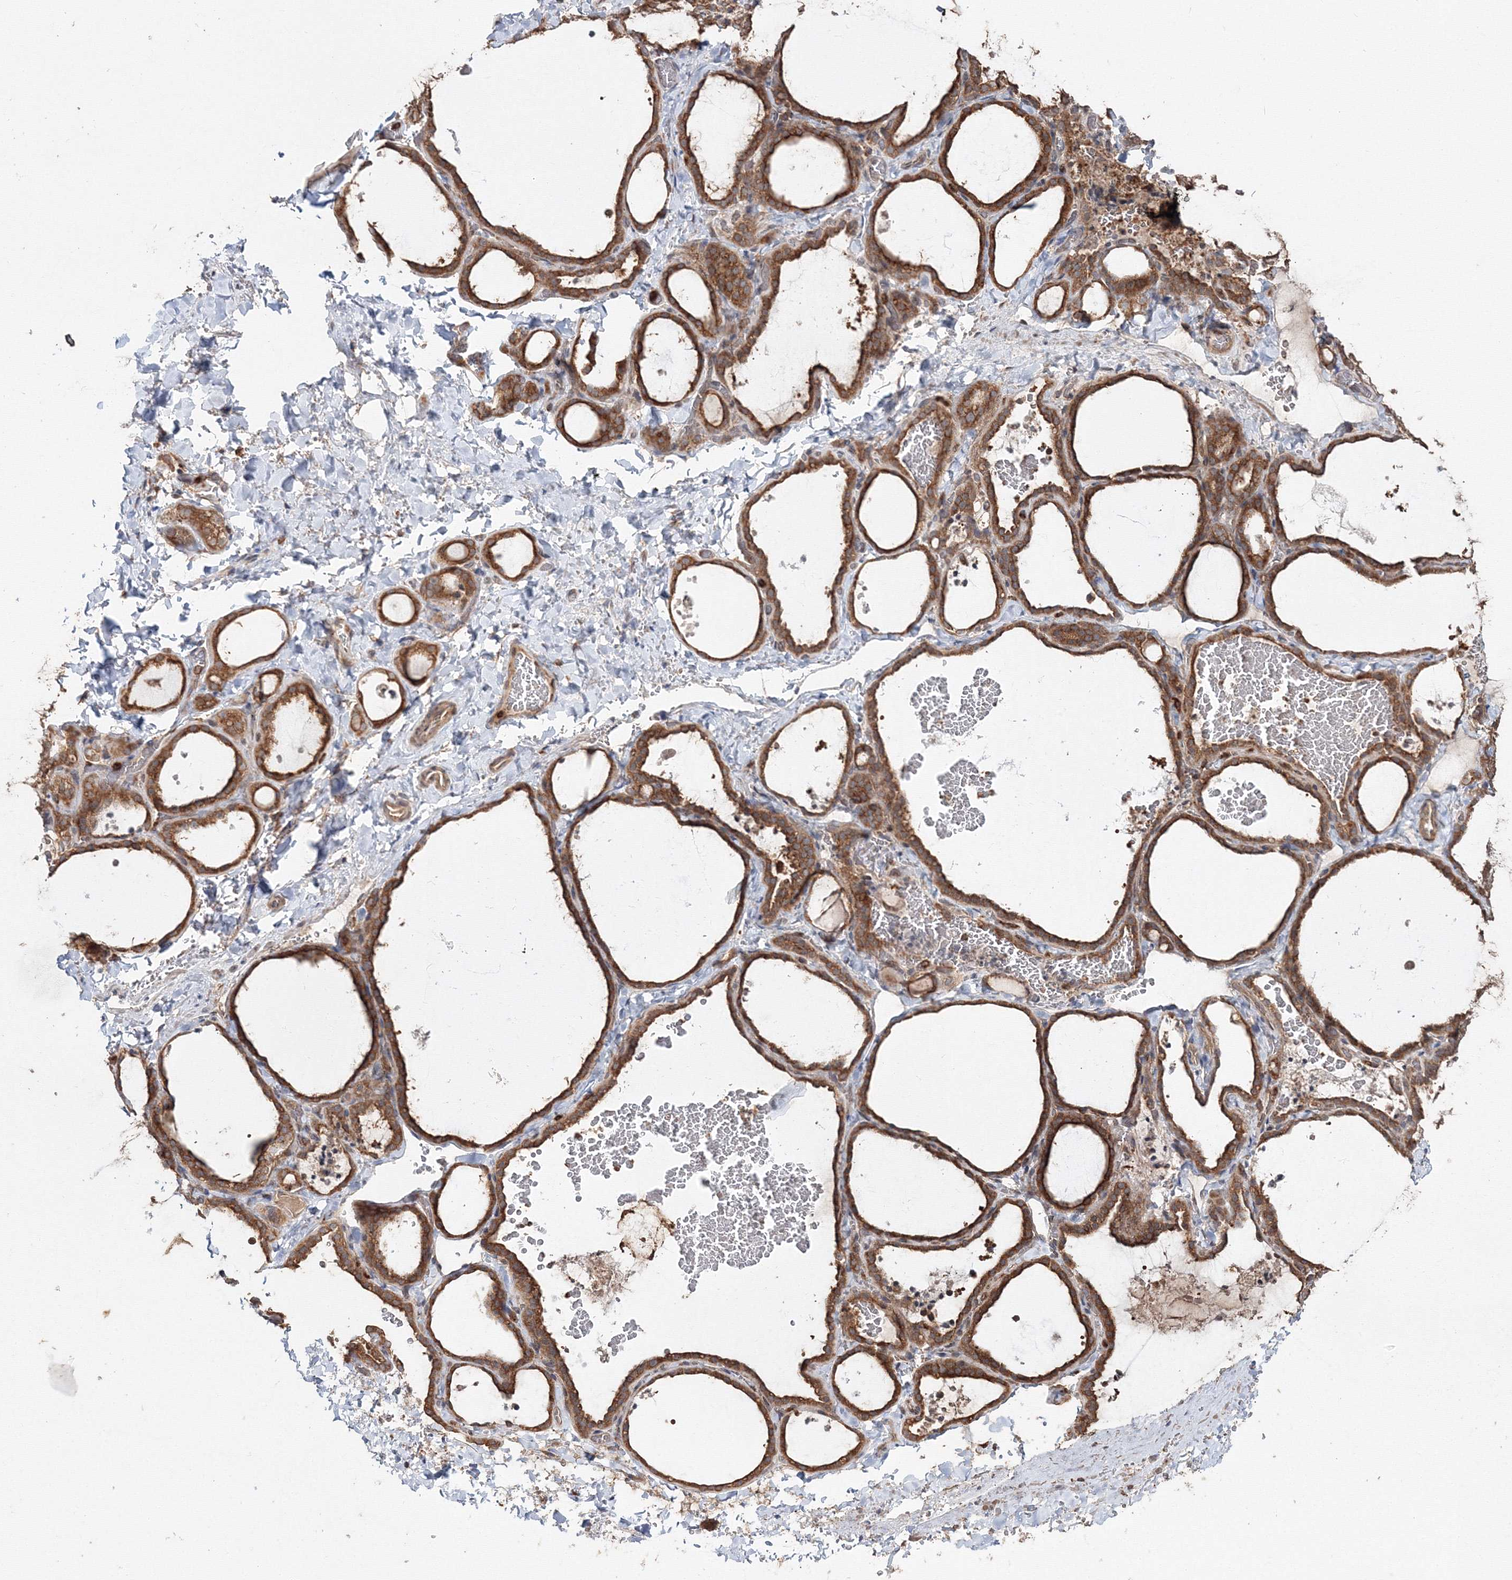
{"staining": {"intensity": "moderate", "quantity": ">75%", "location": "cytoplasmic/membranous"}, "tissue": "thyroid gland", "cell_type": "Glandular cells", "image_type": "normal", "snomed": [{"axis": "morphology", "description": "Normal tissue, NOS"}, {"axis": "topography", "description": "Thyroid gland"}], "caption": "Thyroid gland was stained to show a protein in brown. There is medium levels of moderate cytoplasmic/membranous staining in approximately >75% of glandular cells. The staining was performed using DAB, with brown indicating positive protein expression. Nuclei are stained blue with hematoxylin.", "gene": "DDO", "patient": {"sex": "female", "age": 22}}